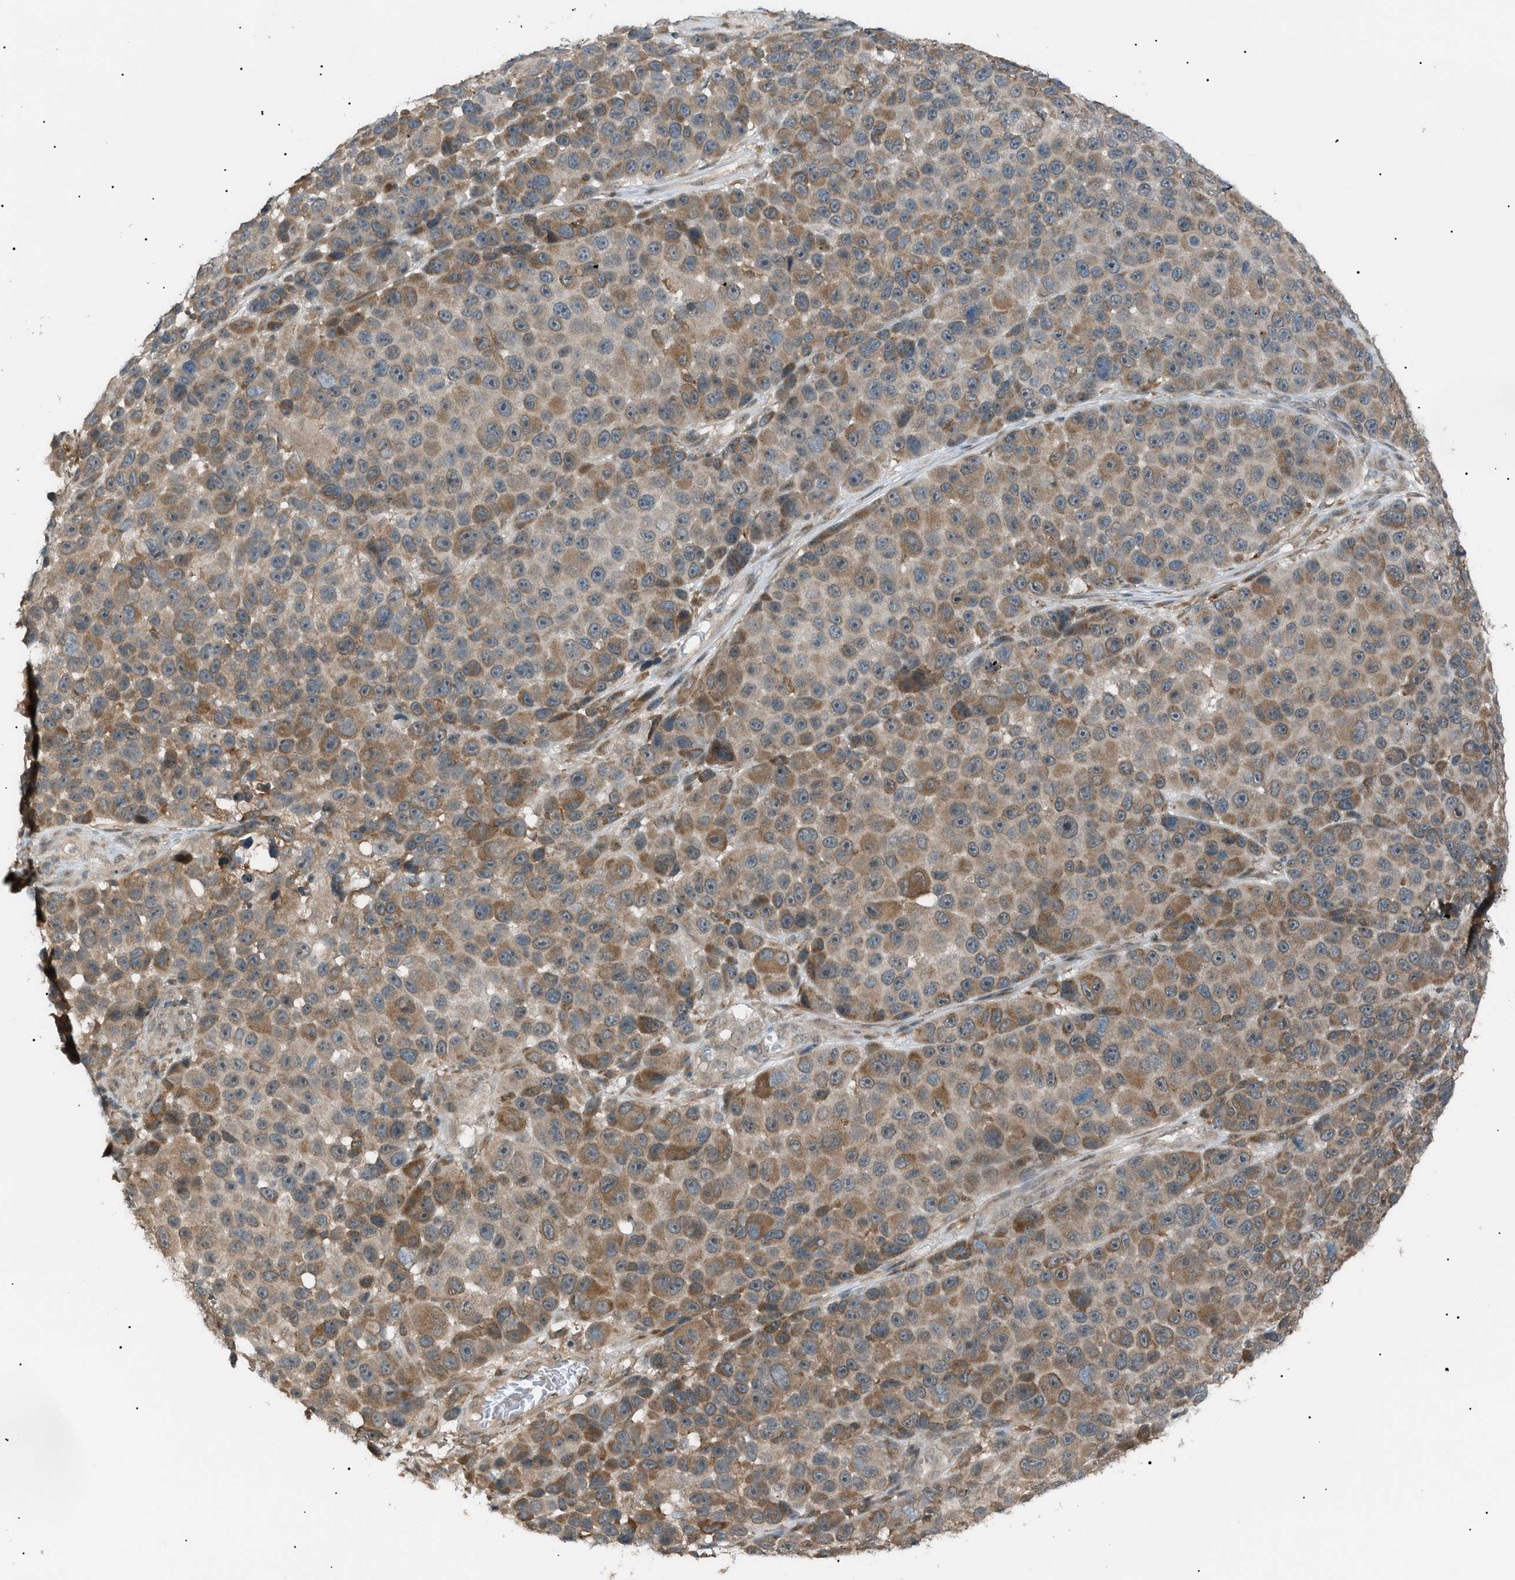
{"staining": {"intensity": "weak", "quantity": "25%-75%", "location": "cytoplasmic/membranous"}, "tissue": "melanoma", "cell_type": "Tumor cells", "image_type": "cancer", "snomed": [{"axis": "morphology", "description": "Malignant melanoma, NOS"}, {"axis": "topography", "description": "Skin"}], "caption": "Malignant melanoma stained for a protein (brown) demonstrates weak cytoplasmic/membranous positive positivity in about 25%-75% of tumor cells.", "gene": "LPIN2", "patient": {"sex": "male", "age": 53}}